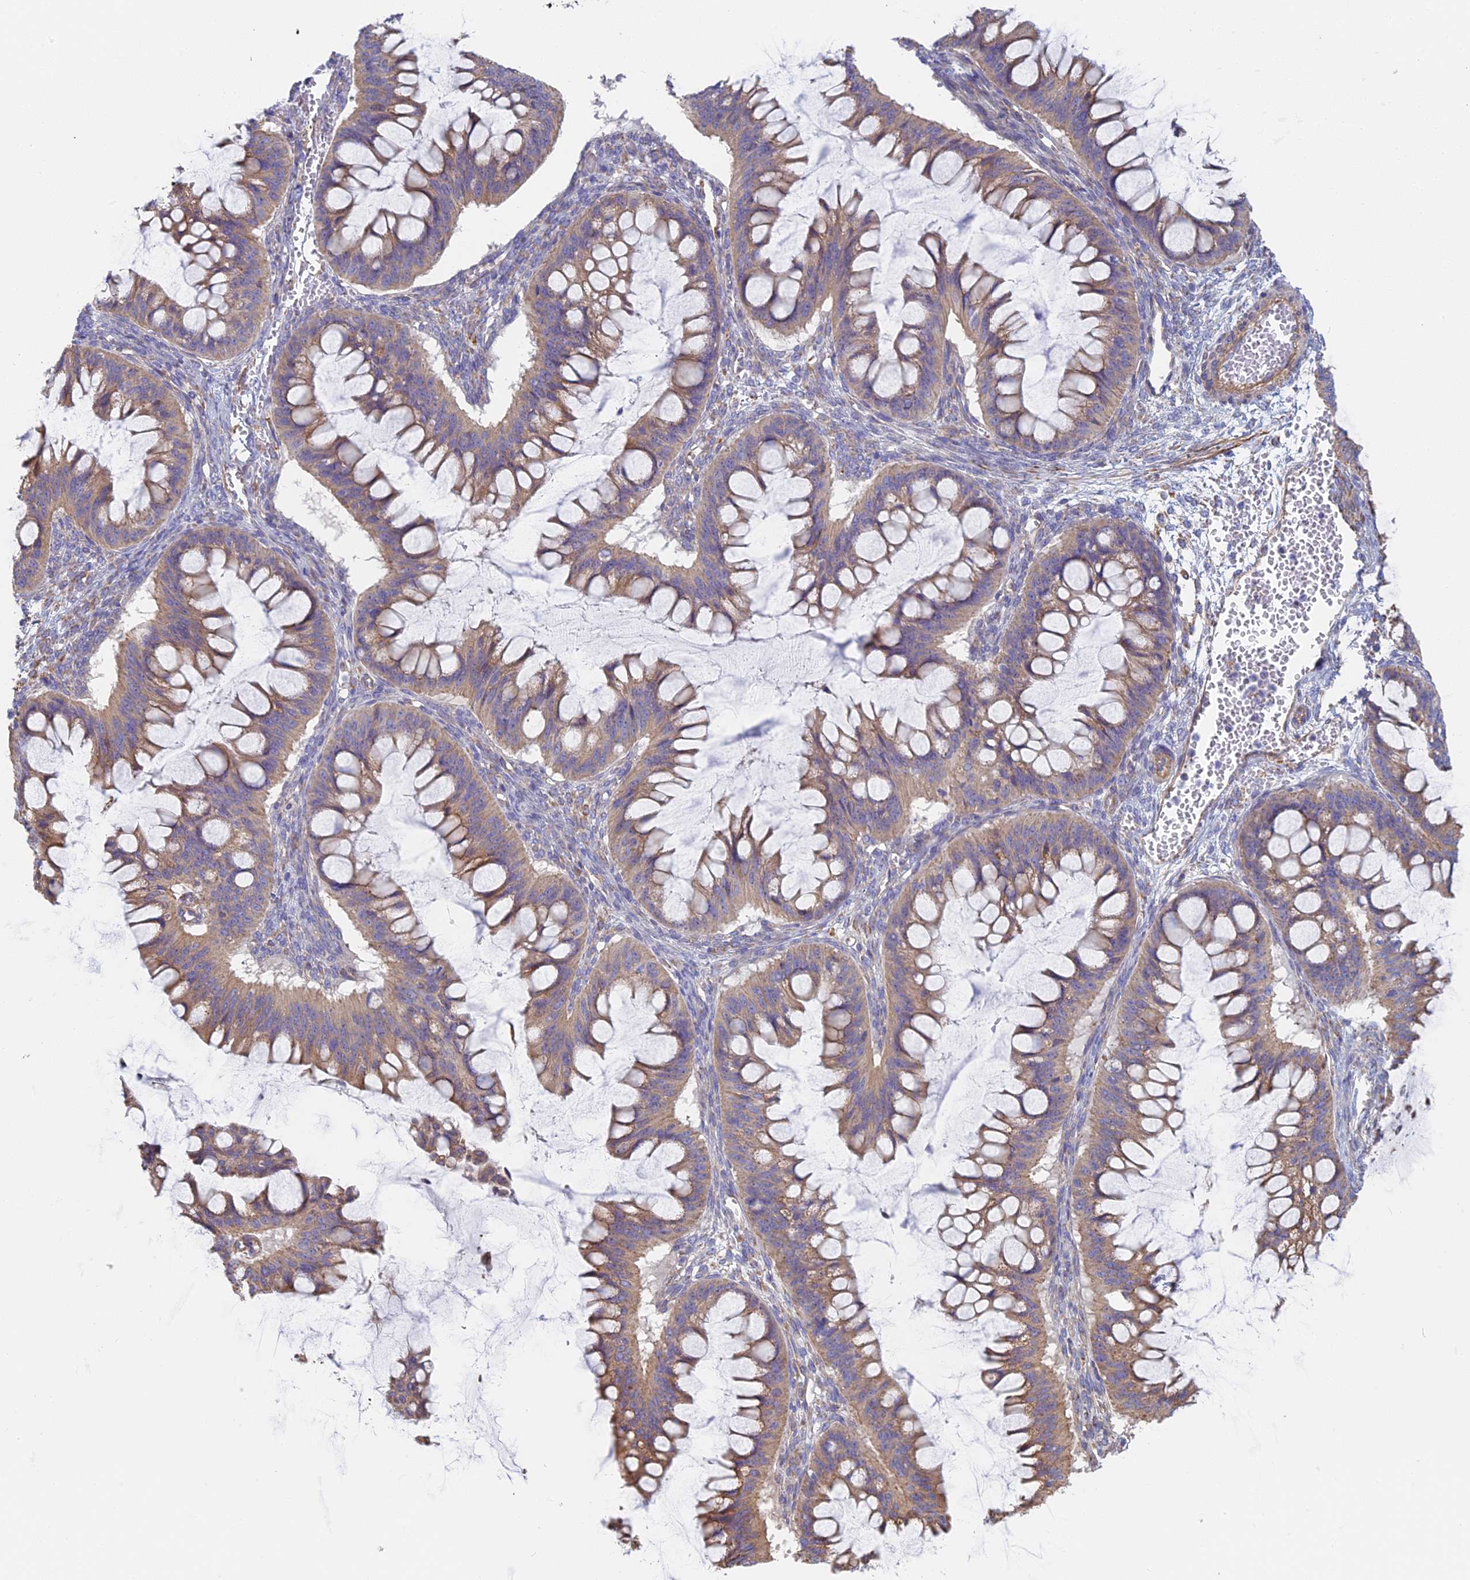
{"staining": {"intensity": "moderate", "quantity": "25%-75%", "location": "cytoplasmic/membranous"}, "tissue": "ovarian cancer", "cell_type": "Tumor cells", "image_type": "cancer", "snomed": [{"axis": "morphology", "description": "Cystadenocarcinoma, mucinous, NOS"}, {"axis": "topography", "description": "Ovary"}], "caption": "IHC histopathology image of human mucinous cystadenocarcinoma (ovarian) stained for a protein (brown), which displays medium levels of moderate cytoplasmic/membranous expression in about 25%-75% of tumor cells.", "gene": "DDA1", "patient": {"sex": "female", "age": 73}}